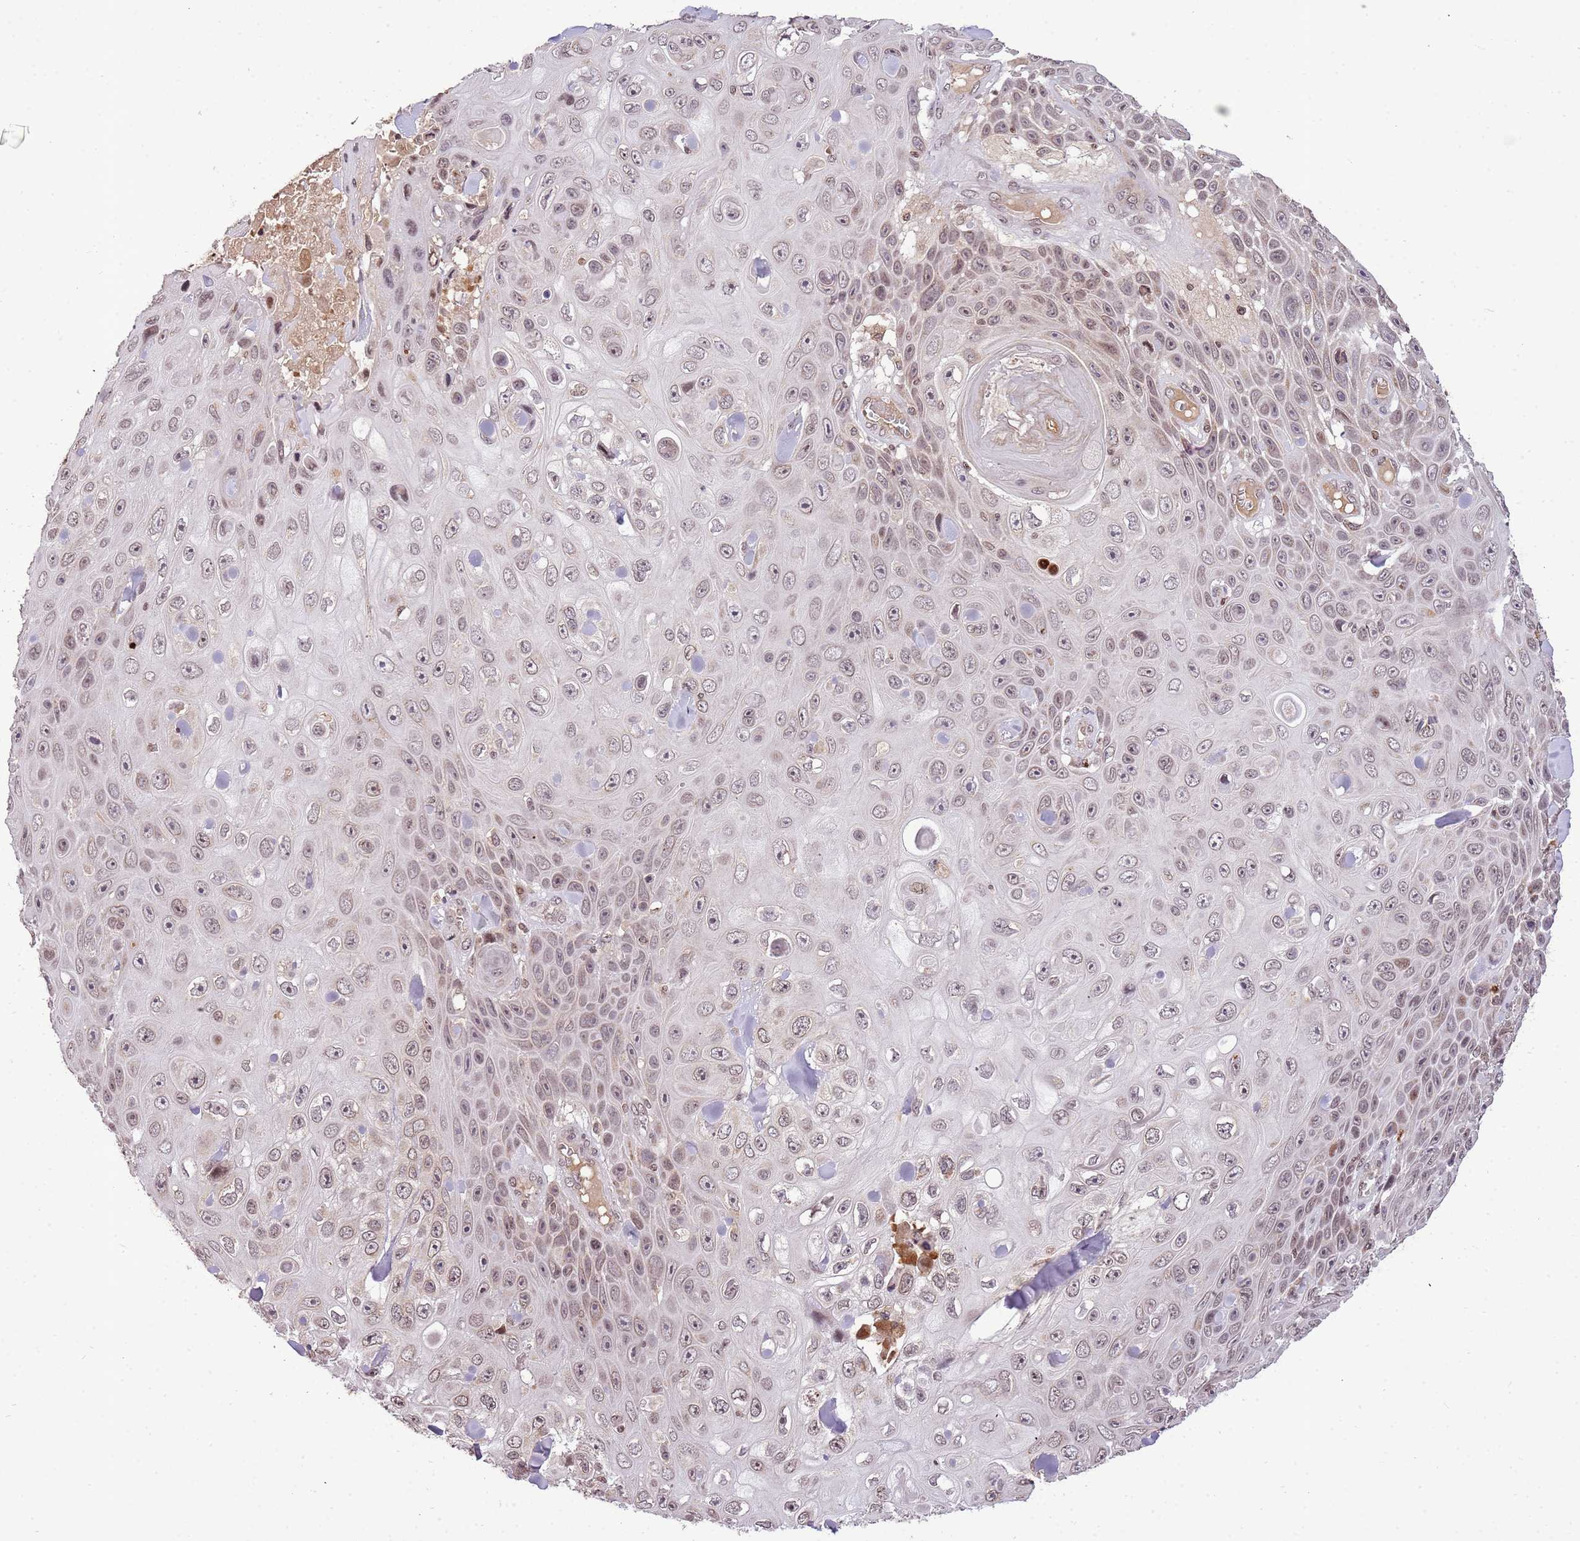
{"staining": {"intensity": "weak", "quantity": "25%-75%", "location": "nuclear"}, "tissue": "skin cancer", "cell_type": "Tumor cells", "image_type": "cancer", "snomed": [{"axis": "morphology", "description": "Squamous cell carcinoma, NOS"}, {"axis": "topography", "description": "Skin"}], "caption": "Tumor cells exhibit low levels of weak nuclear positivity in approximately 25%-75% of cells in squamous cell carcinoma (skin). The staining is performed using DAB brown chromogen to label protein expression. The nuclei are counter-stained blue using hematoxylin.", "gene": "SAMSN1", "patient": {"sex": "male", "age": 82}}